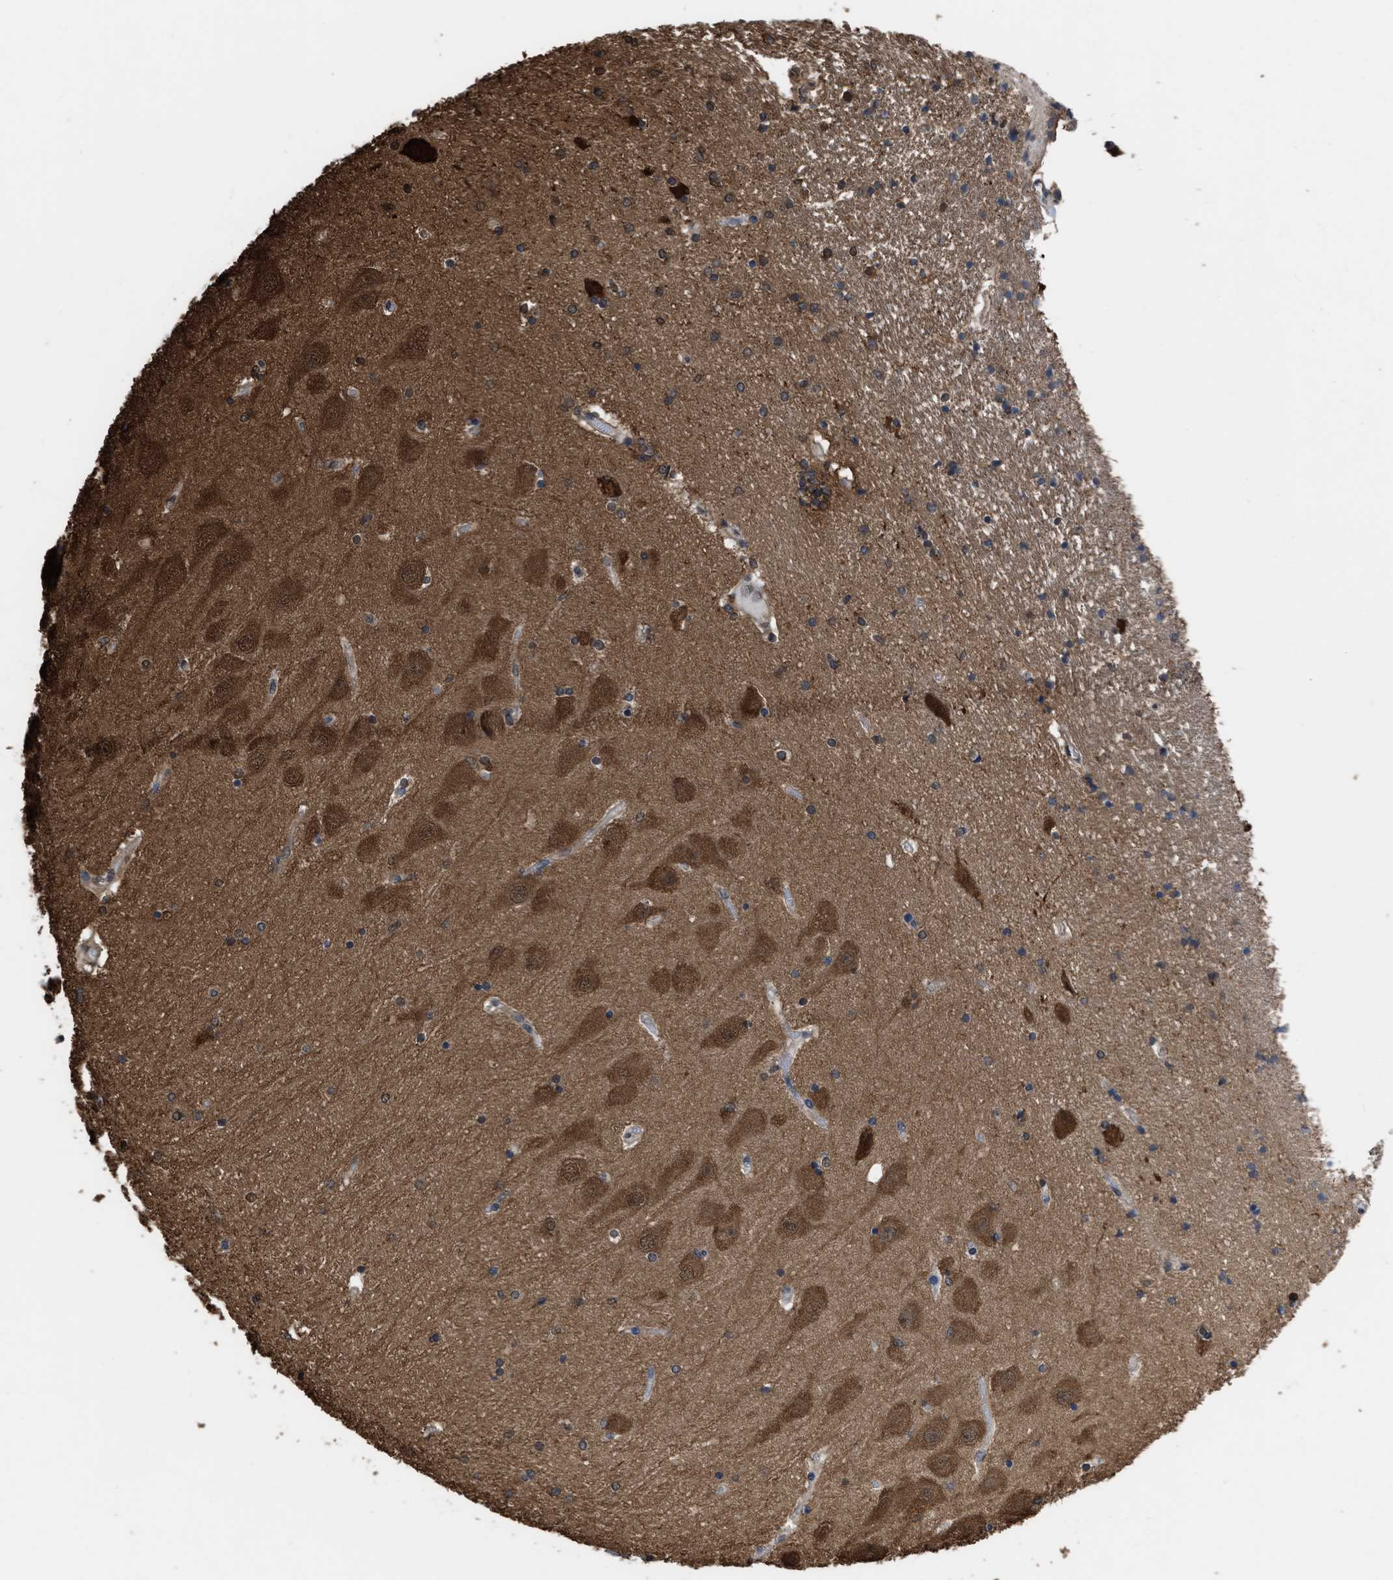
{"staining": {"intensity": "moderate", "quantity": "<25%", "location": "cytoplasmic/membranous"}, "tissue": "hippocampus", "cell_type": "Glial cells", "image_type": "normal", "snomed": [{"axis": "morphology", "description": "Normal tissue, NOS"}, {"axis": "topography", "description": "Hippocampus"}], "caption": "Immunohistochemistry (IHC) image of normal human hippocampus stained for a protein (brown), which displays low levels of moderate cytoplasmic/membranous positivity in about <25% of glial cells.", "gene": "YWHAG", "patient": {"sex": "female", "age": 54}}